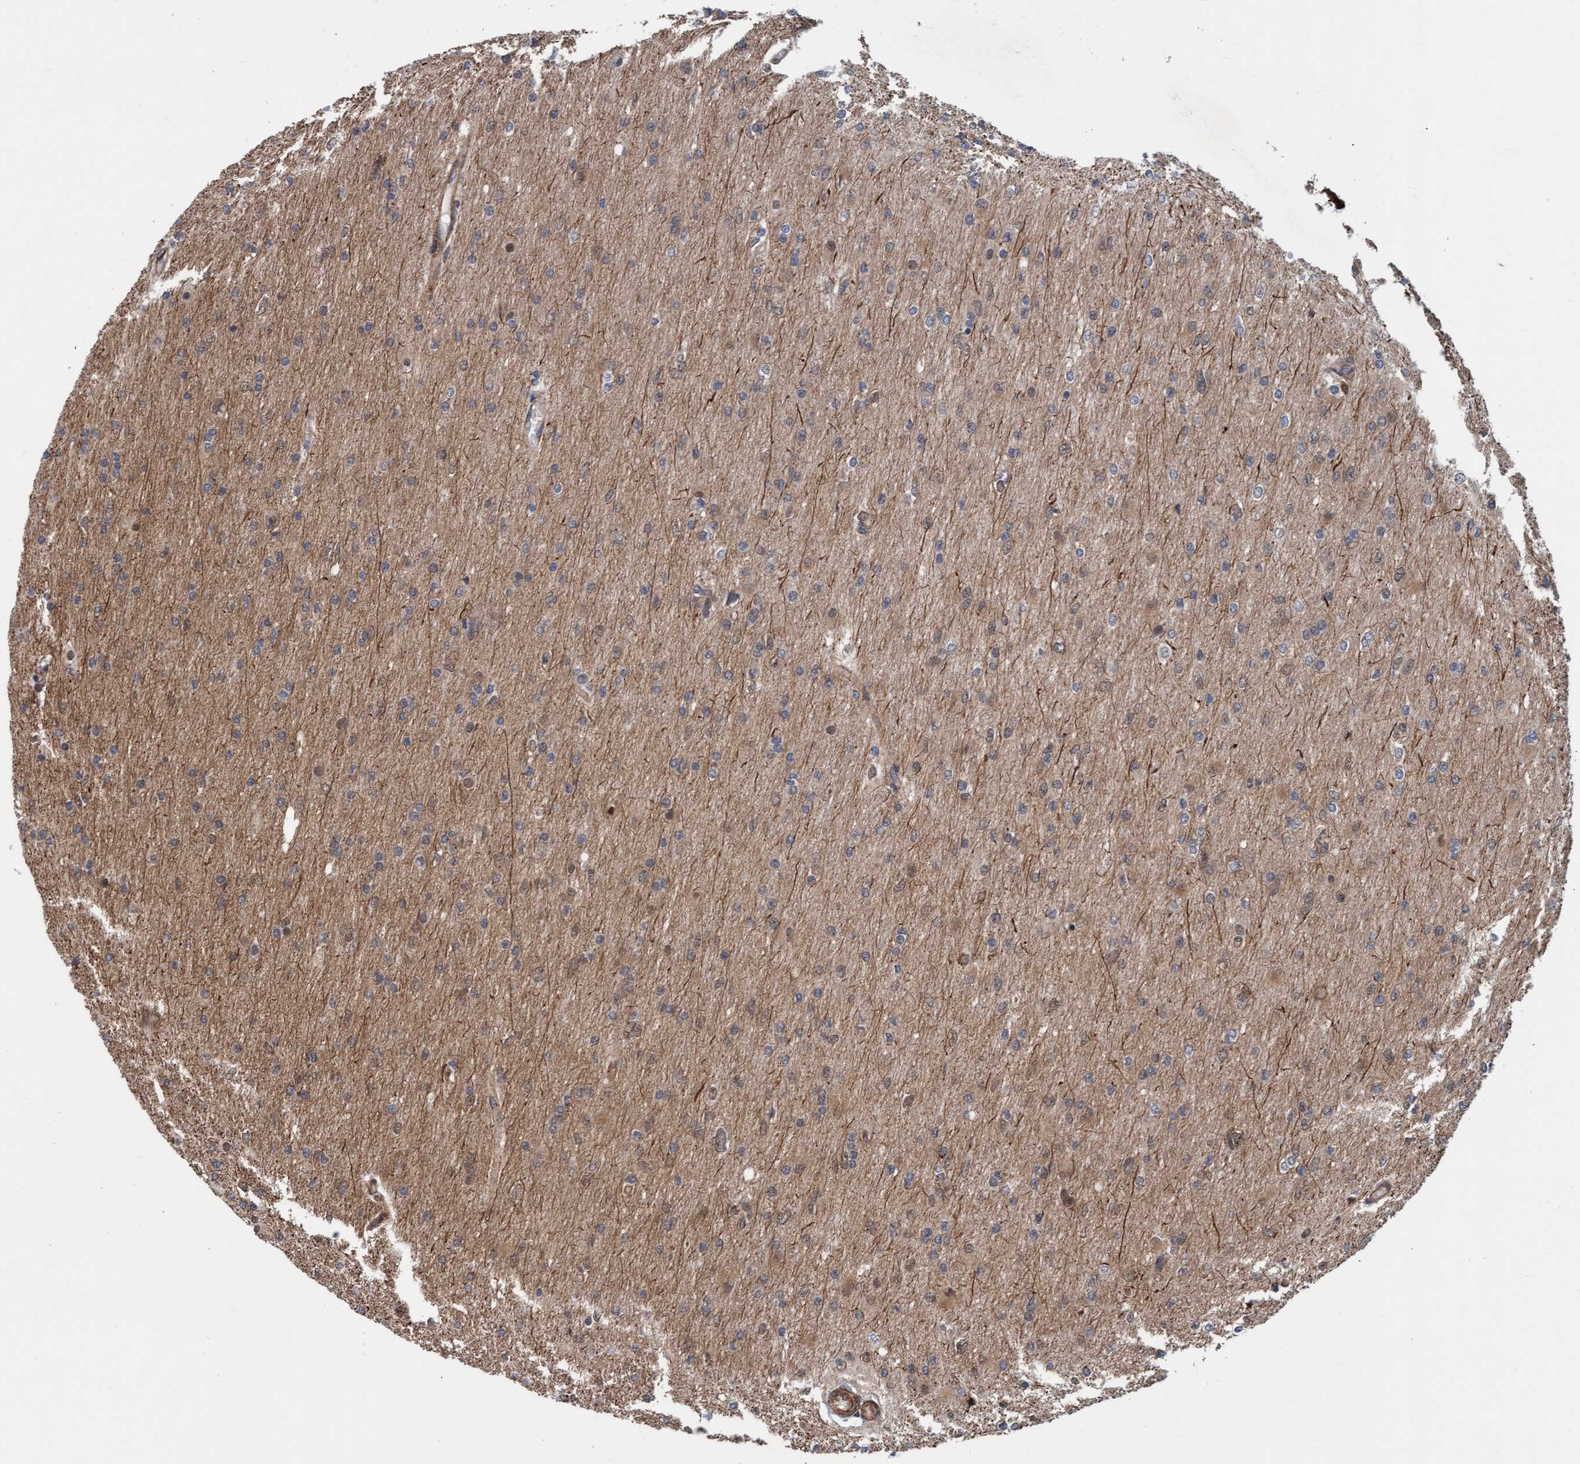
{"staining": {"intensity": "weak", "quantity": "<25%", "location": "cytoplasmic/membranous"}, "tissue": "glioma", "cell_type": "Tumor cells", "image_type": "cancer", "snomed": [{"axis": "morphology", "description": "Glioma, malignant, High grade"}, {"axis": "topography", "description": "Cerebral cortex"}], "caption": "Immunohistochemistry micrograph of glioma stained for a protein (brown), which displays no expression in tumor cells.", "gene": "STXBP4", "patient": {"sex": "female", "age": 36}}